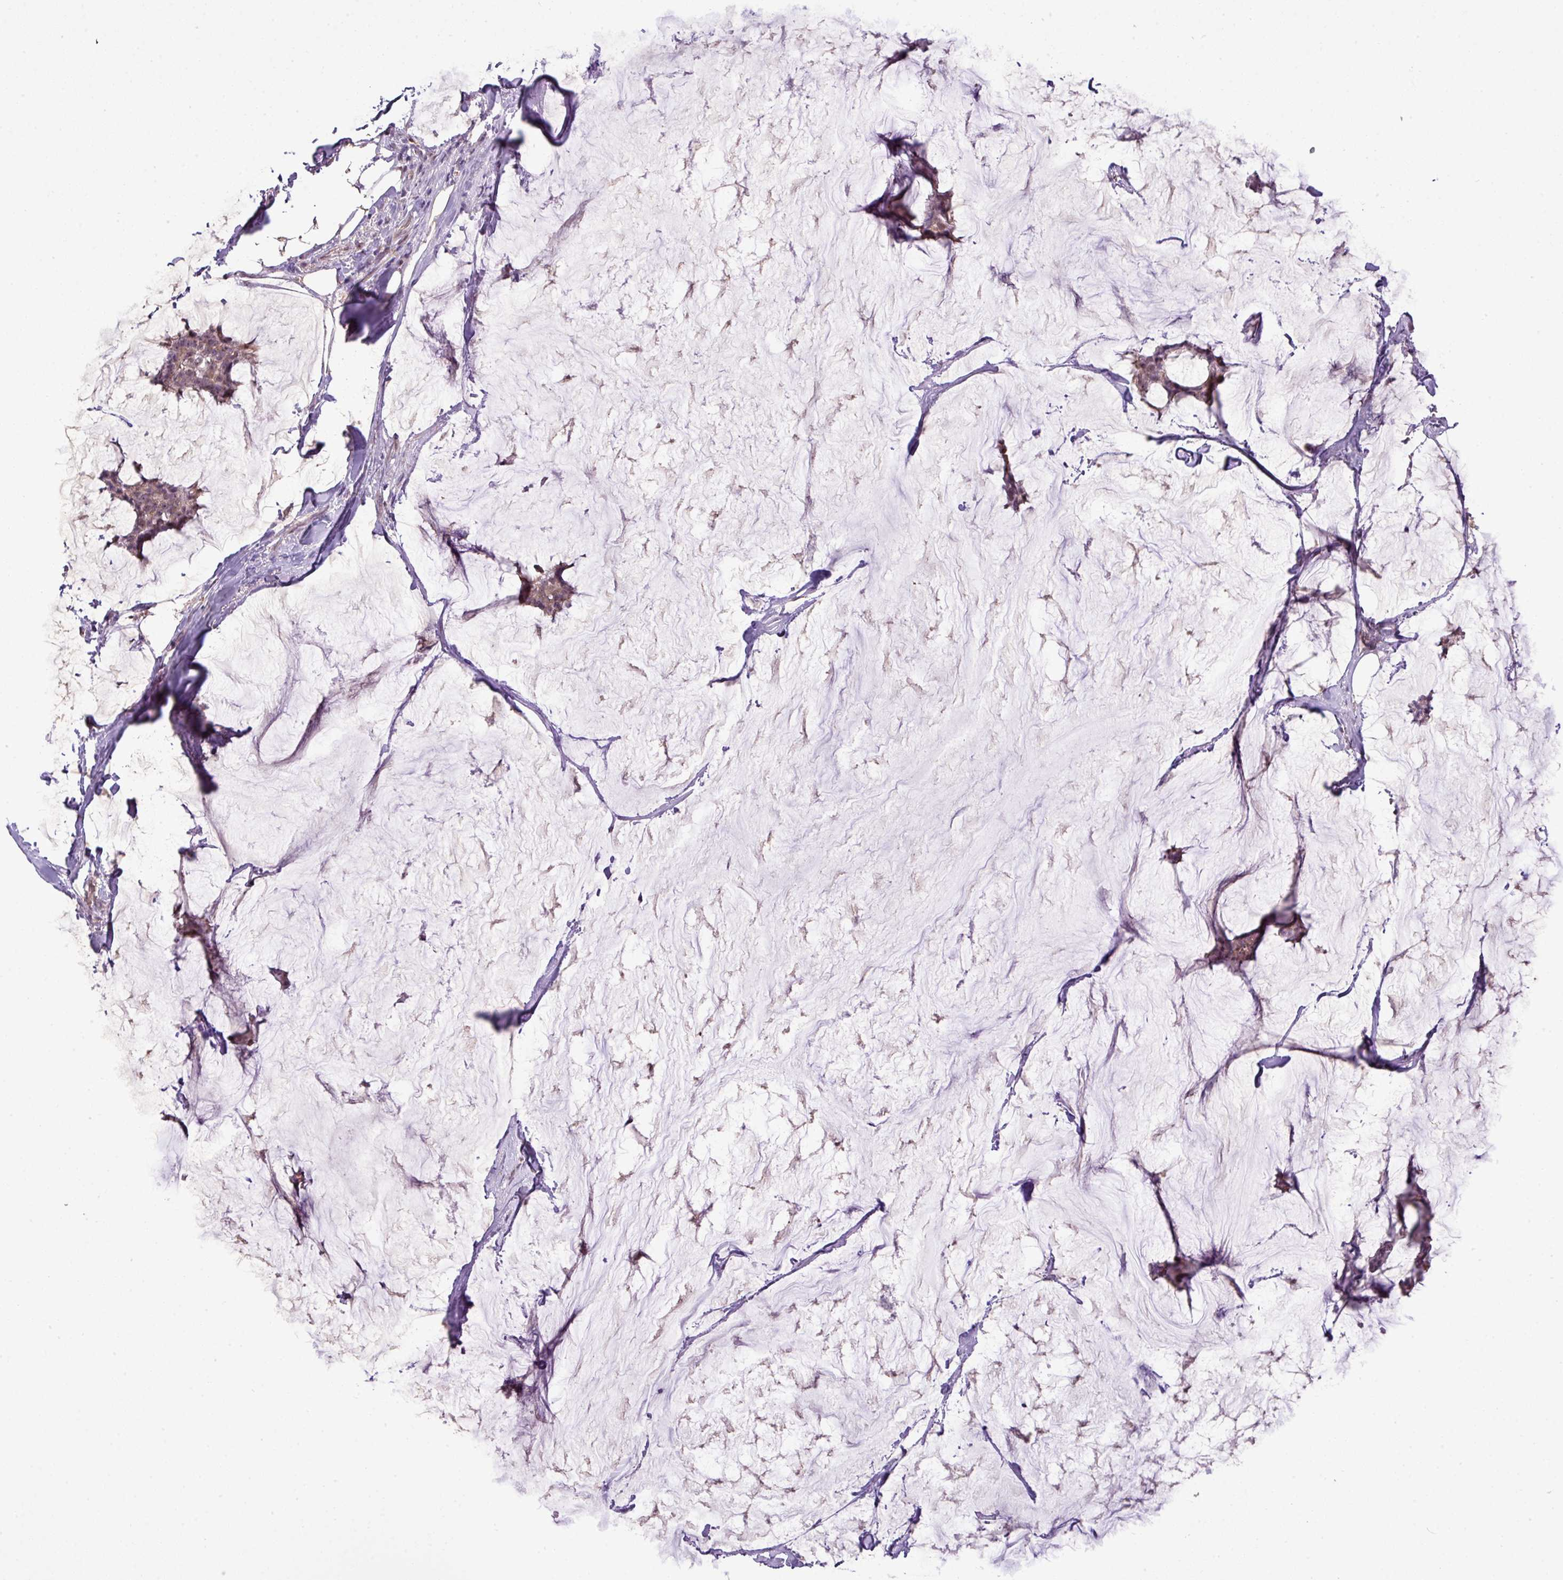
{"staining": {"intensity": "weak", "quantity": "25%-75%", "location": "cytoplasmic/membranous,nuclear"}, "tissue": "breast cancer", "cell_type": "Tumor cells", "image_type": "cancer", "snomed": [{"axis": "morphology", "description": "Duct carcinoma"}, {"axis": "topography", "description": "Breast"}], "caption": "Human breast cancer stained for a protein (brown) displays weak cytoplasmic/membranous and nuclear positive staining in approximately 25%-75% of tumor cells.", "gene": "MAK16", "patient": {"sex": "female", "age": 93}}